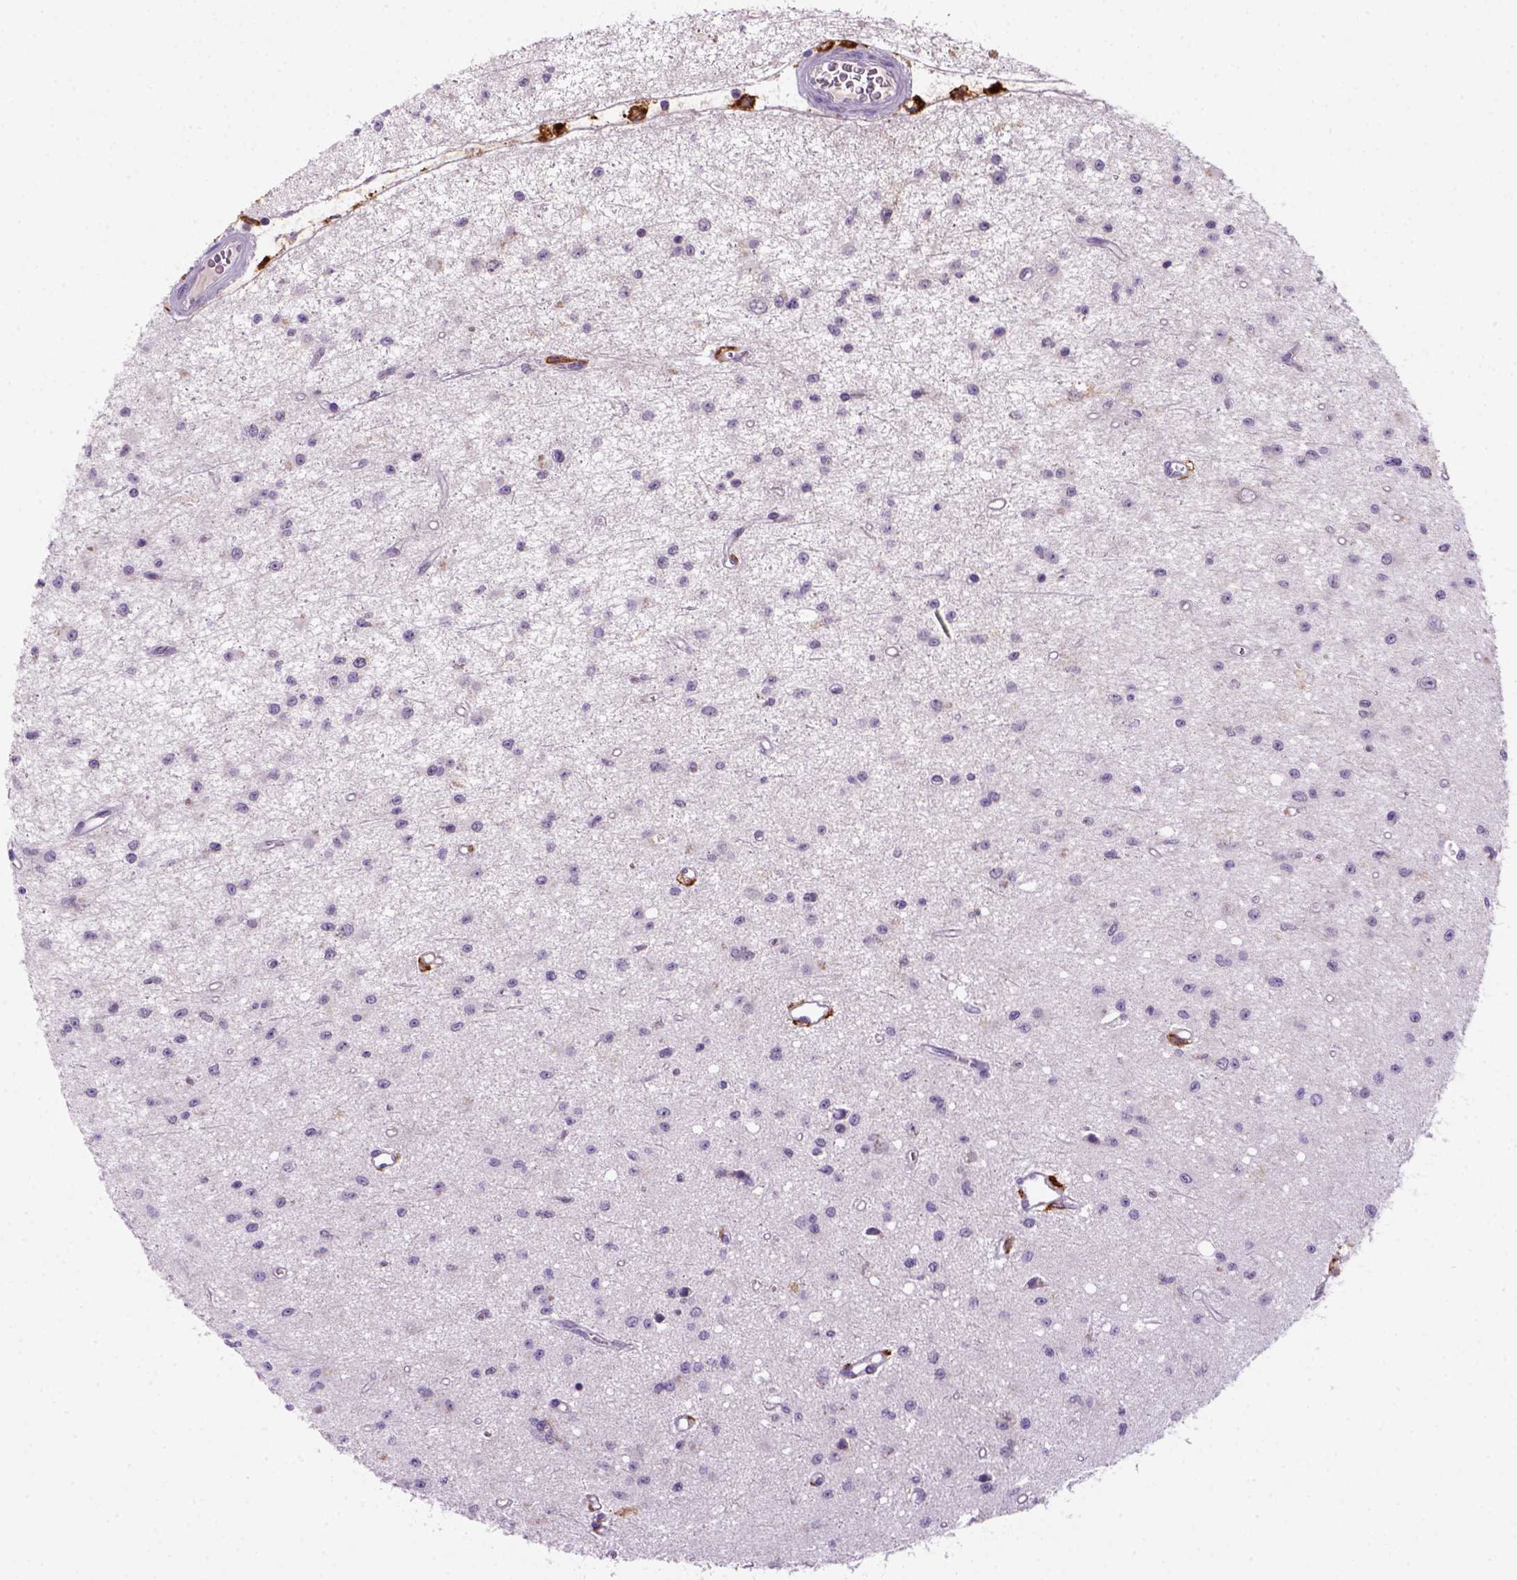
{"staining": {"intensity": "negative", "quantity": "none", "location": "none"}, "tissue": "glioma", "cell_type": "Tumor cells", "image_type": "cancer", "snomed": [{"axis": "morphology", "description": "Glioma, malignant, Low grade"}, {"axis": "topography", "description": "Brain"}], "caption": "Protein analysis of malignant glioma (low-grade) reveals no significant positivity in tumor cells. (DAB immunohistochemistry (IHC), high magnification).", "gene": "CD14", "patient": {"sex": "female", "age": 45}}